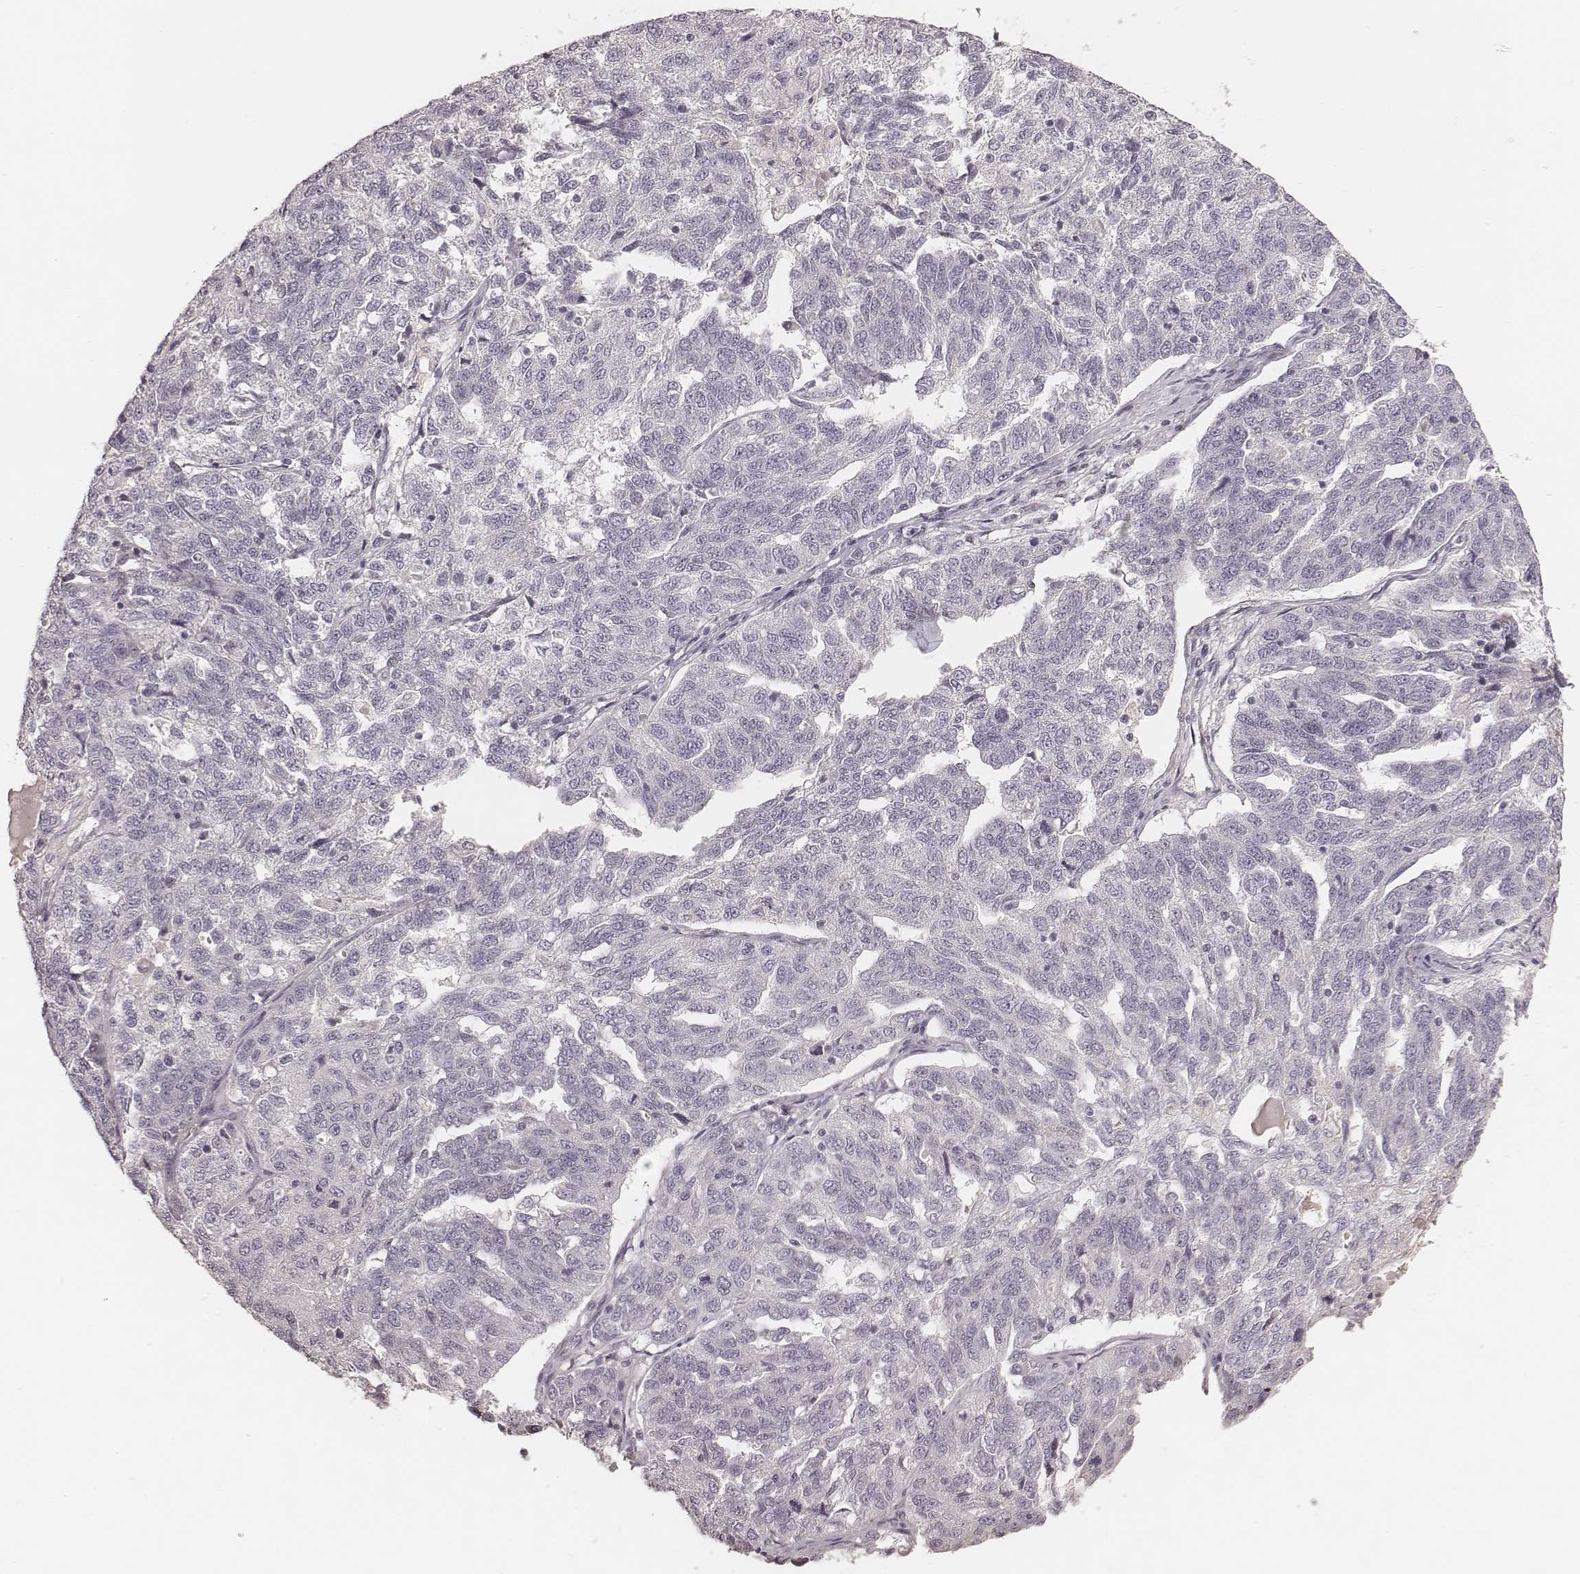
{"staining": {"intensity": "negative", "quantity": "none", "location": "none"}, "tissue": "ovarian cancer", "cell_type": "Tumor cells", "image_type": "cancer", "snomed": [{"axis": "morphology", "description": "Cystadenocarcinoma, serous, NOS"}, {"axis": "topography", "description": "Ovary"}], "caption": "A micrograph of ovarian serous cystadenocarcinoma stained for a protein demonstrates no brown staining in tumor cells.", "gene": "SMIM24", "patient": {"sex": "female", "age": 71}}